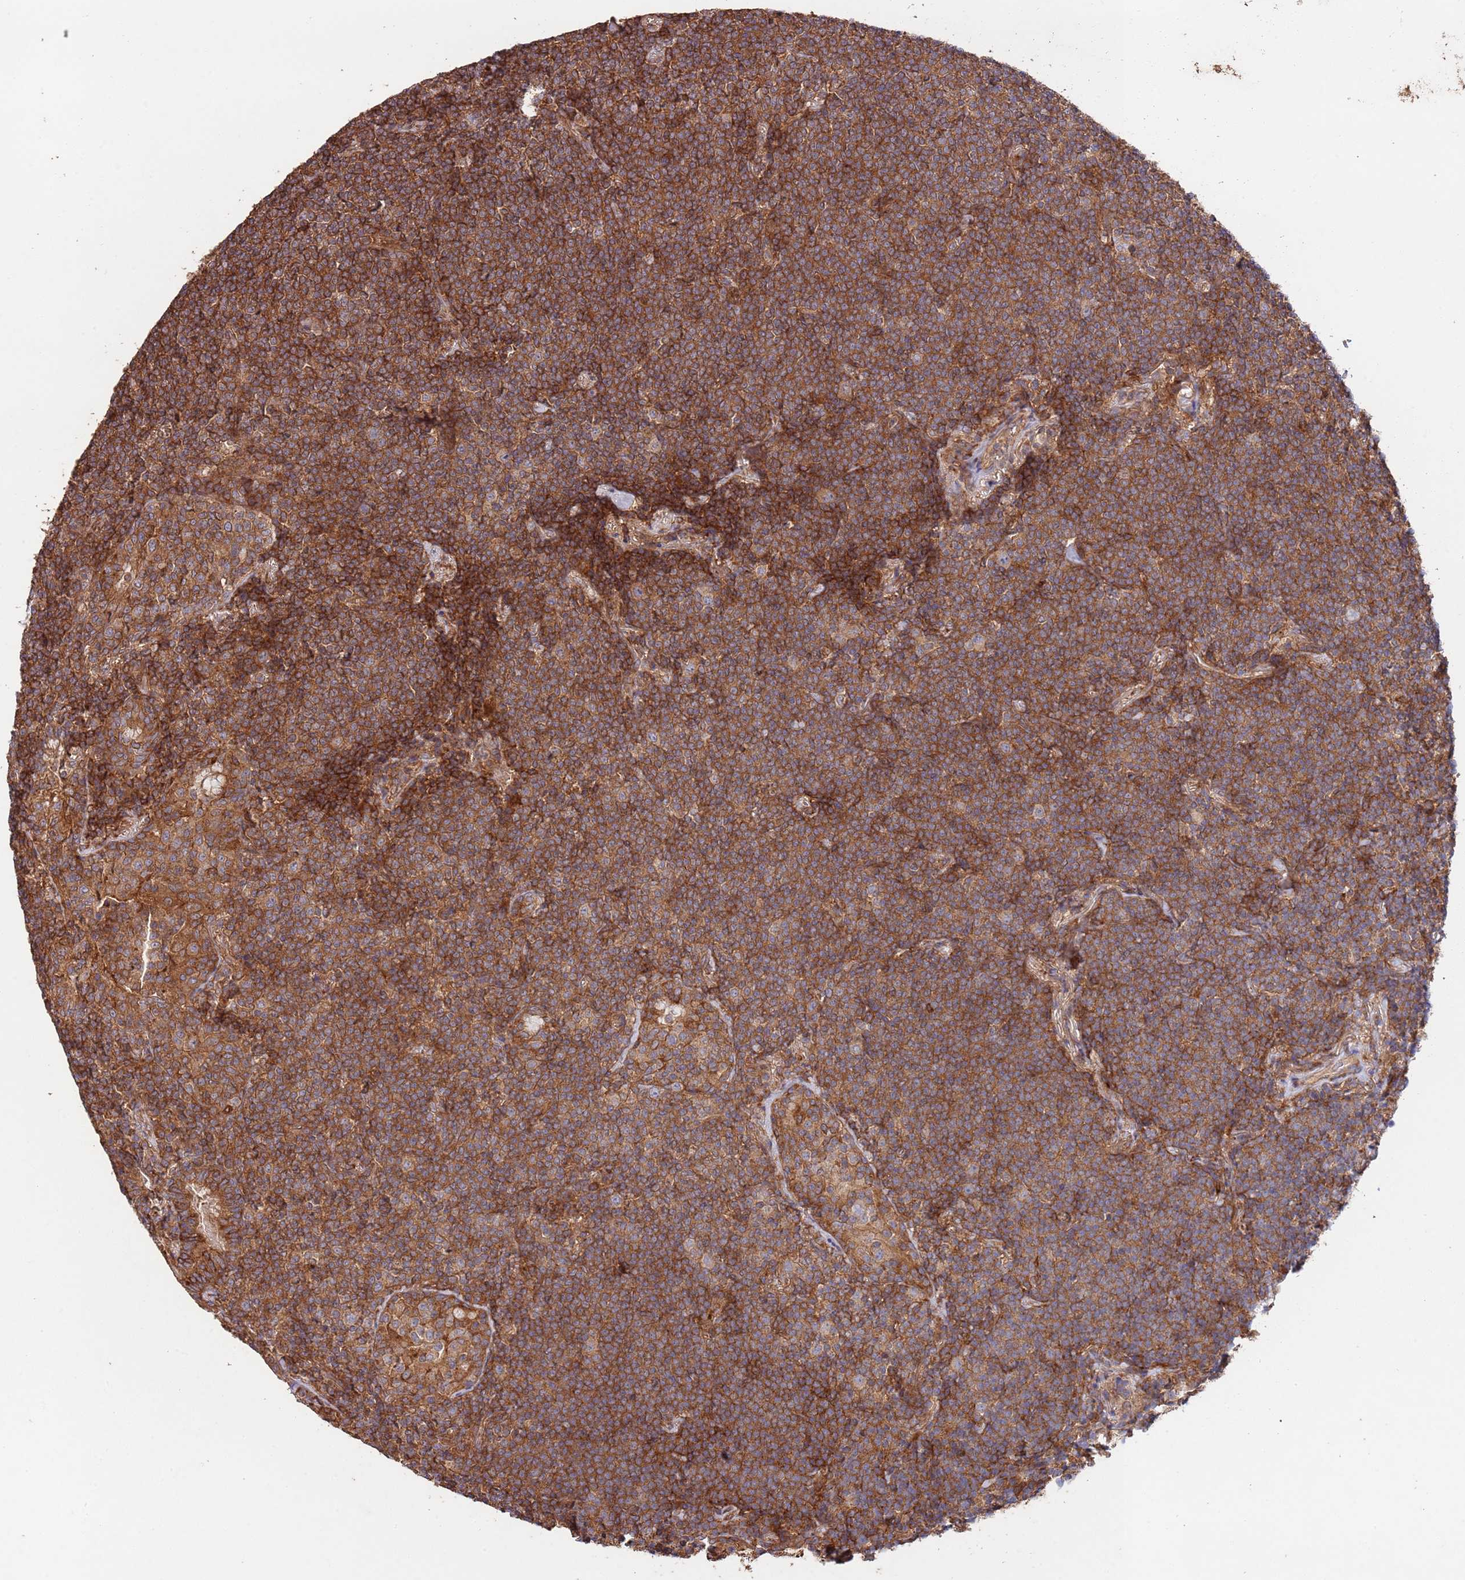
{"staining": {"intensity": "strong", "quantity": ">75%", "location": "cytoplasmic/membranous"}, "tissue": "lymphoma", "cell_type": "Tumor cells", "image_type": "cancer", "snomed": [{"axis": "morphology", "description": "Malignant lymphoma, non-Hodgkin's type, Low grade"}, {"axis": "topography", "description": "Lung"}], "caption": "Immunohistochemical staining of malignant lymphoma, non-Hodgkin's type (low-grade) reveals high levels of strong cytoplasmic/membranous protein expression in approximately >75% of tumor cells.", "gene": "RNF19B", "patient": {"sex": "female", "age": 71}}